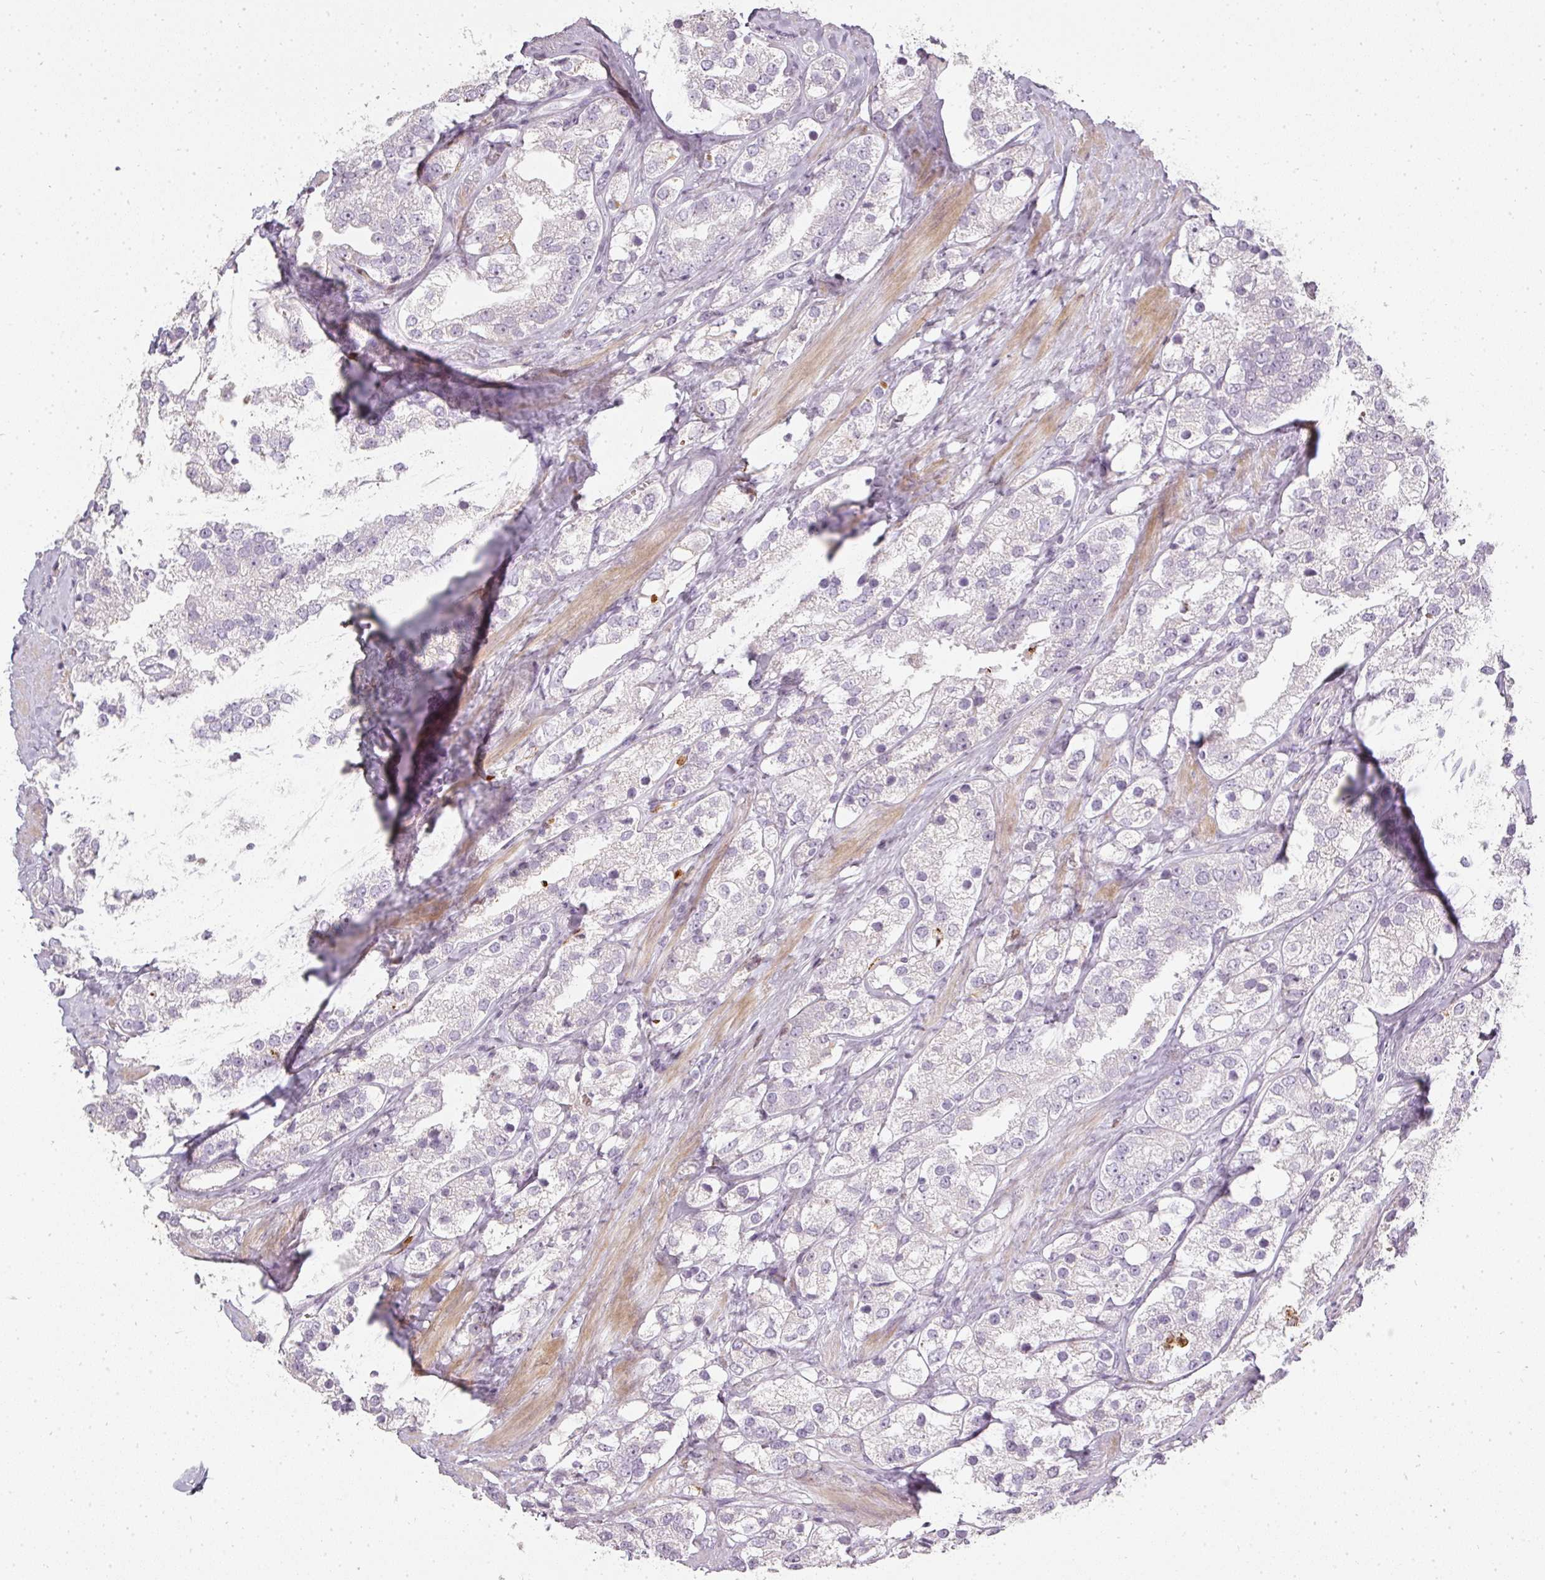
{"staining": {"intensity": "negative", "quantity": "none", "location": "none"}, "tissue": "prostate cancer", "cell_type": "Tumor cells", "image_type": "cancer", "snomed": [{"axis": "morphology", "description": "Adenocarcinoma, NOS"}, {"axis": "topography", "description": "Prostate"}], "caption": "Image shows no significant protein staining in tumor cells of prostate cancer (adenocarcinoma).", "gene": "BIK", "patient": {"sex": "male", "age": 79}}